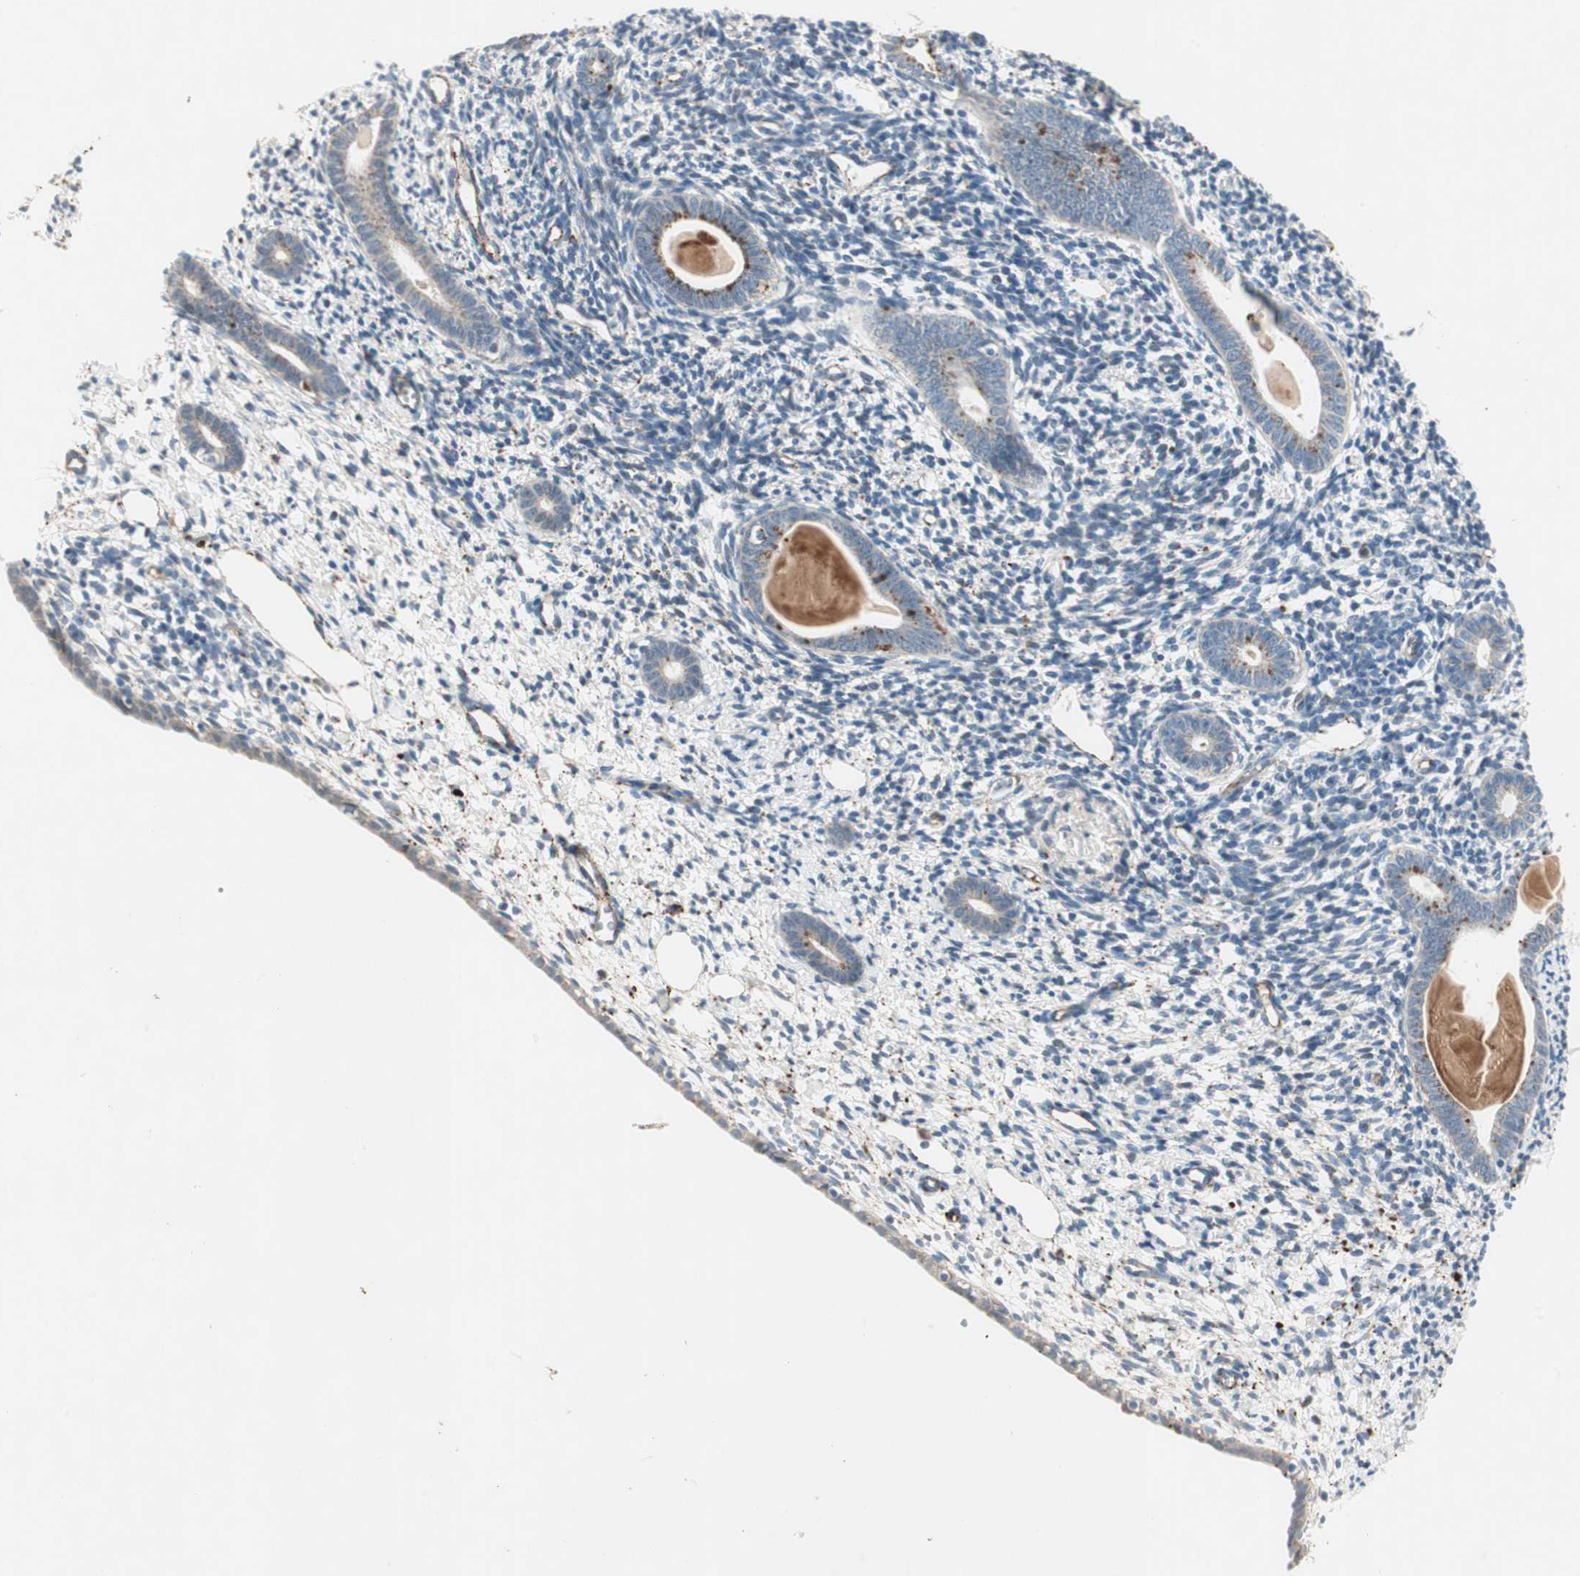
{"staining": {"intensity": "moderate", "quantity": "25%-75%", "location": "cytoplasmic/membranous"}, "tissue": "endometrium", "cell_type": "Cells in endometrial stroma", "image_type": "normal", "snomed": [{"axis": "morphology", "description": "Normal tissue, NOS"}, {"axis": "topography", "description": "Endometrium"}], "caption": "DAB immunohistochemical staining of normal endometrium displays moderate cytoplasmic/membranous protein staining in about 25%-75% of cells in endometrial stroma.", "gene": "FGFR4", "patient": {"sex": "female", "age": 71}}